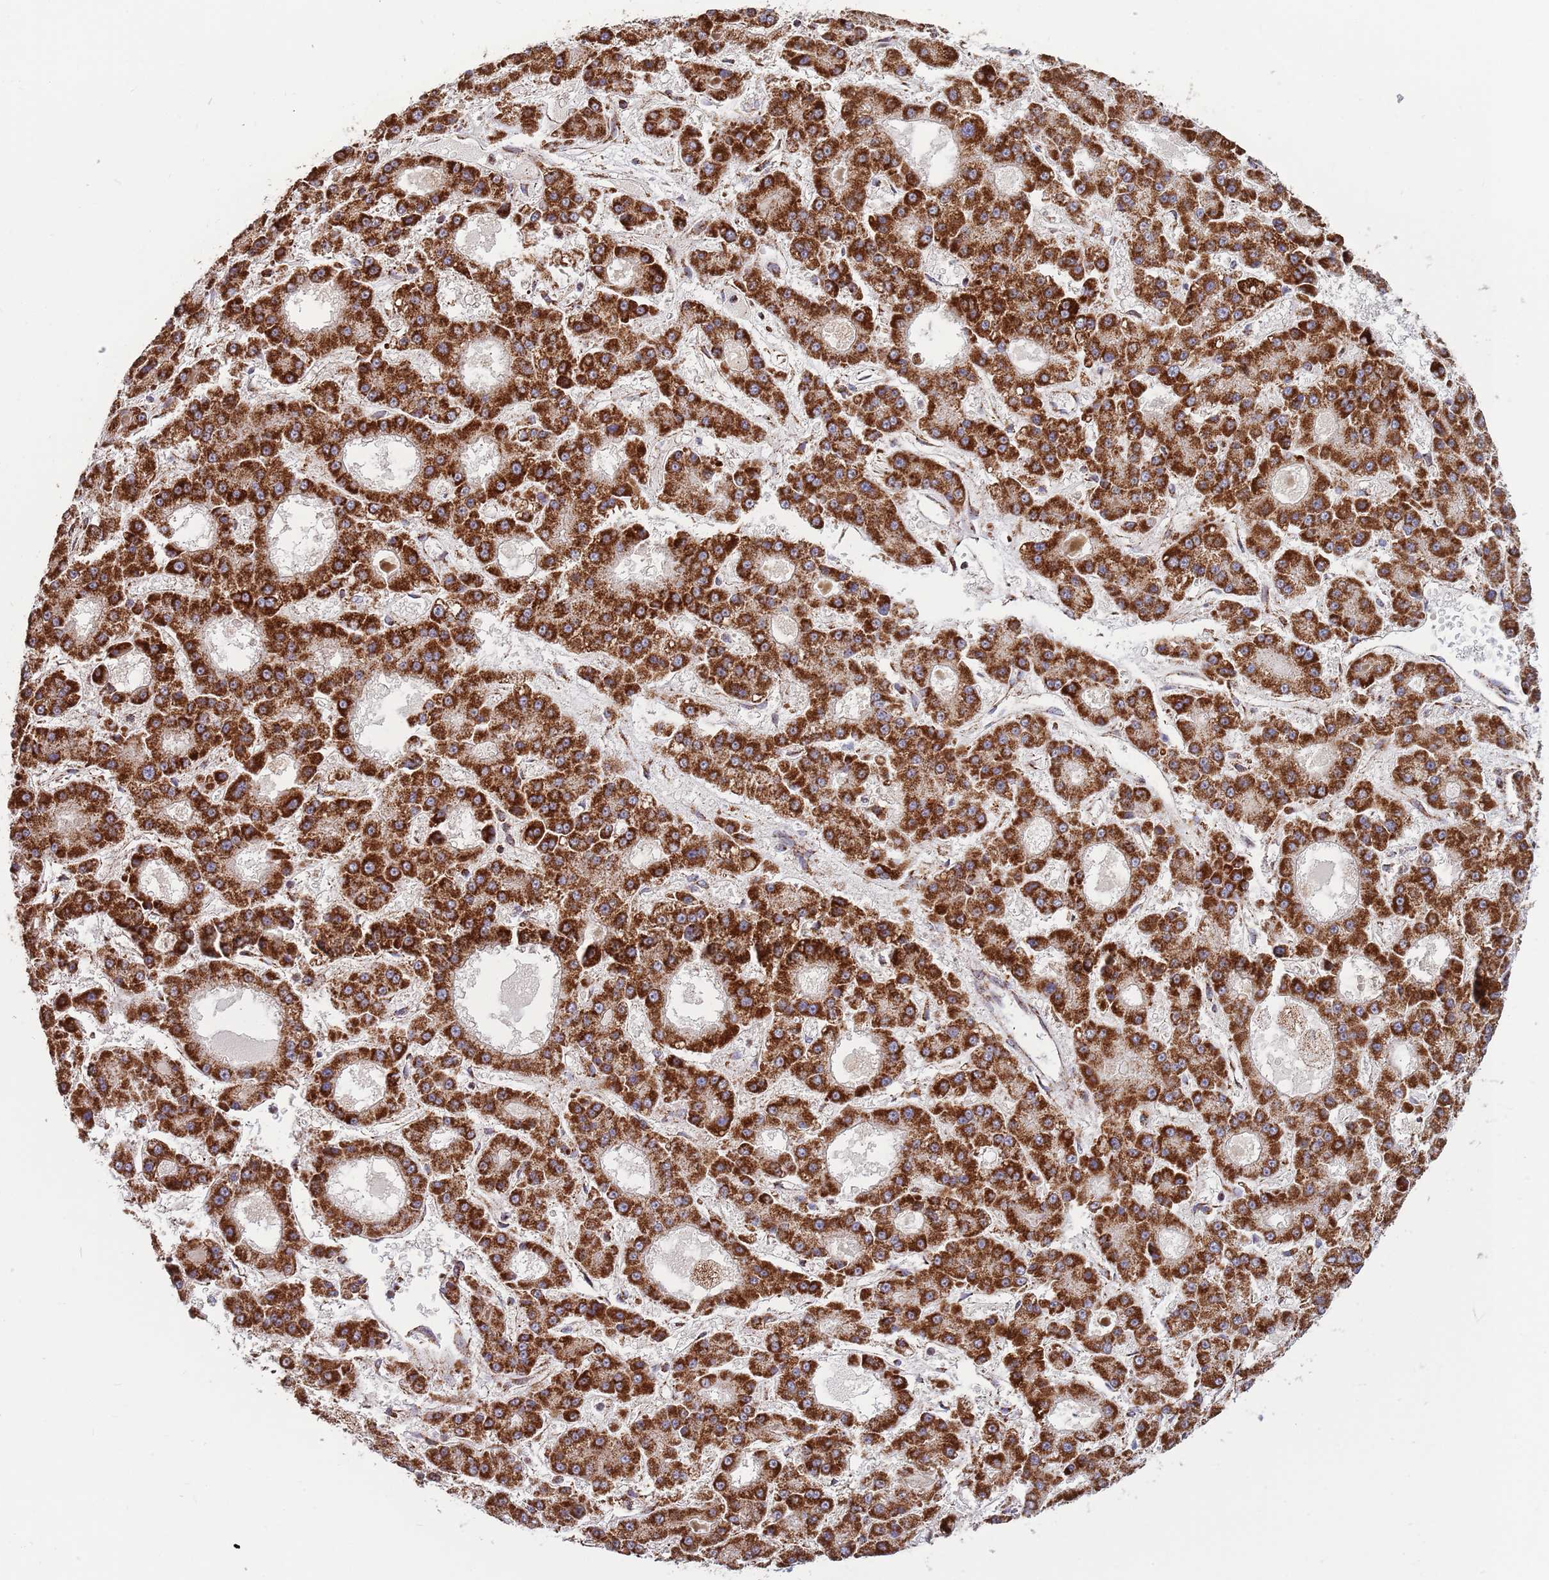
{"staining": {"intensity": "strong", "quantity": ">75%", "location": "cytoplasmic/membranous"}, "tissue": "liver cancer", "cell_type": "Tumor cells", "image_type": "cancer", "snomed": [{"axis": "morphology", "description": "Carcinoma, Hepatocellular, NOS"}, {"axis": "topography", "description": "Liver"}], "caption": "Strong cytoplasmic/membranous staining for a protein is appreciated in about >75% of tumor cells of liver hepatocellular carcinoma using immunohistochemistry.", "gene": "ATP5PD", "patient": {"sex": "male", "age": 70}}